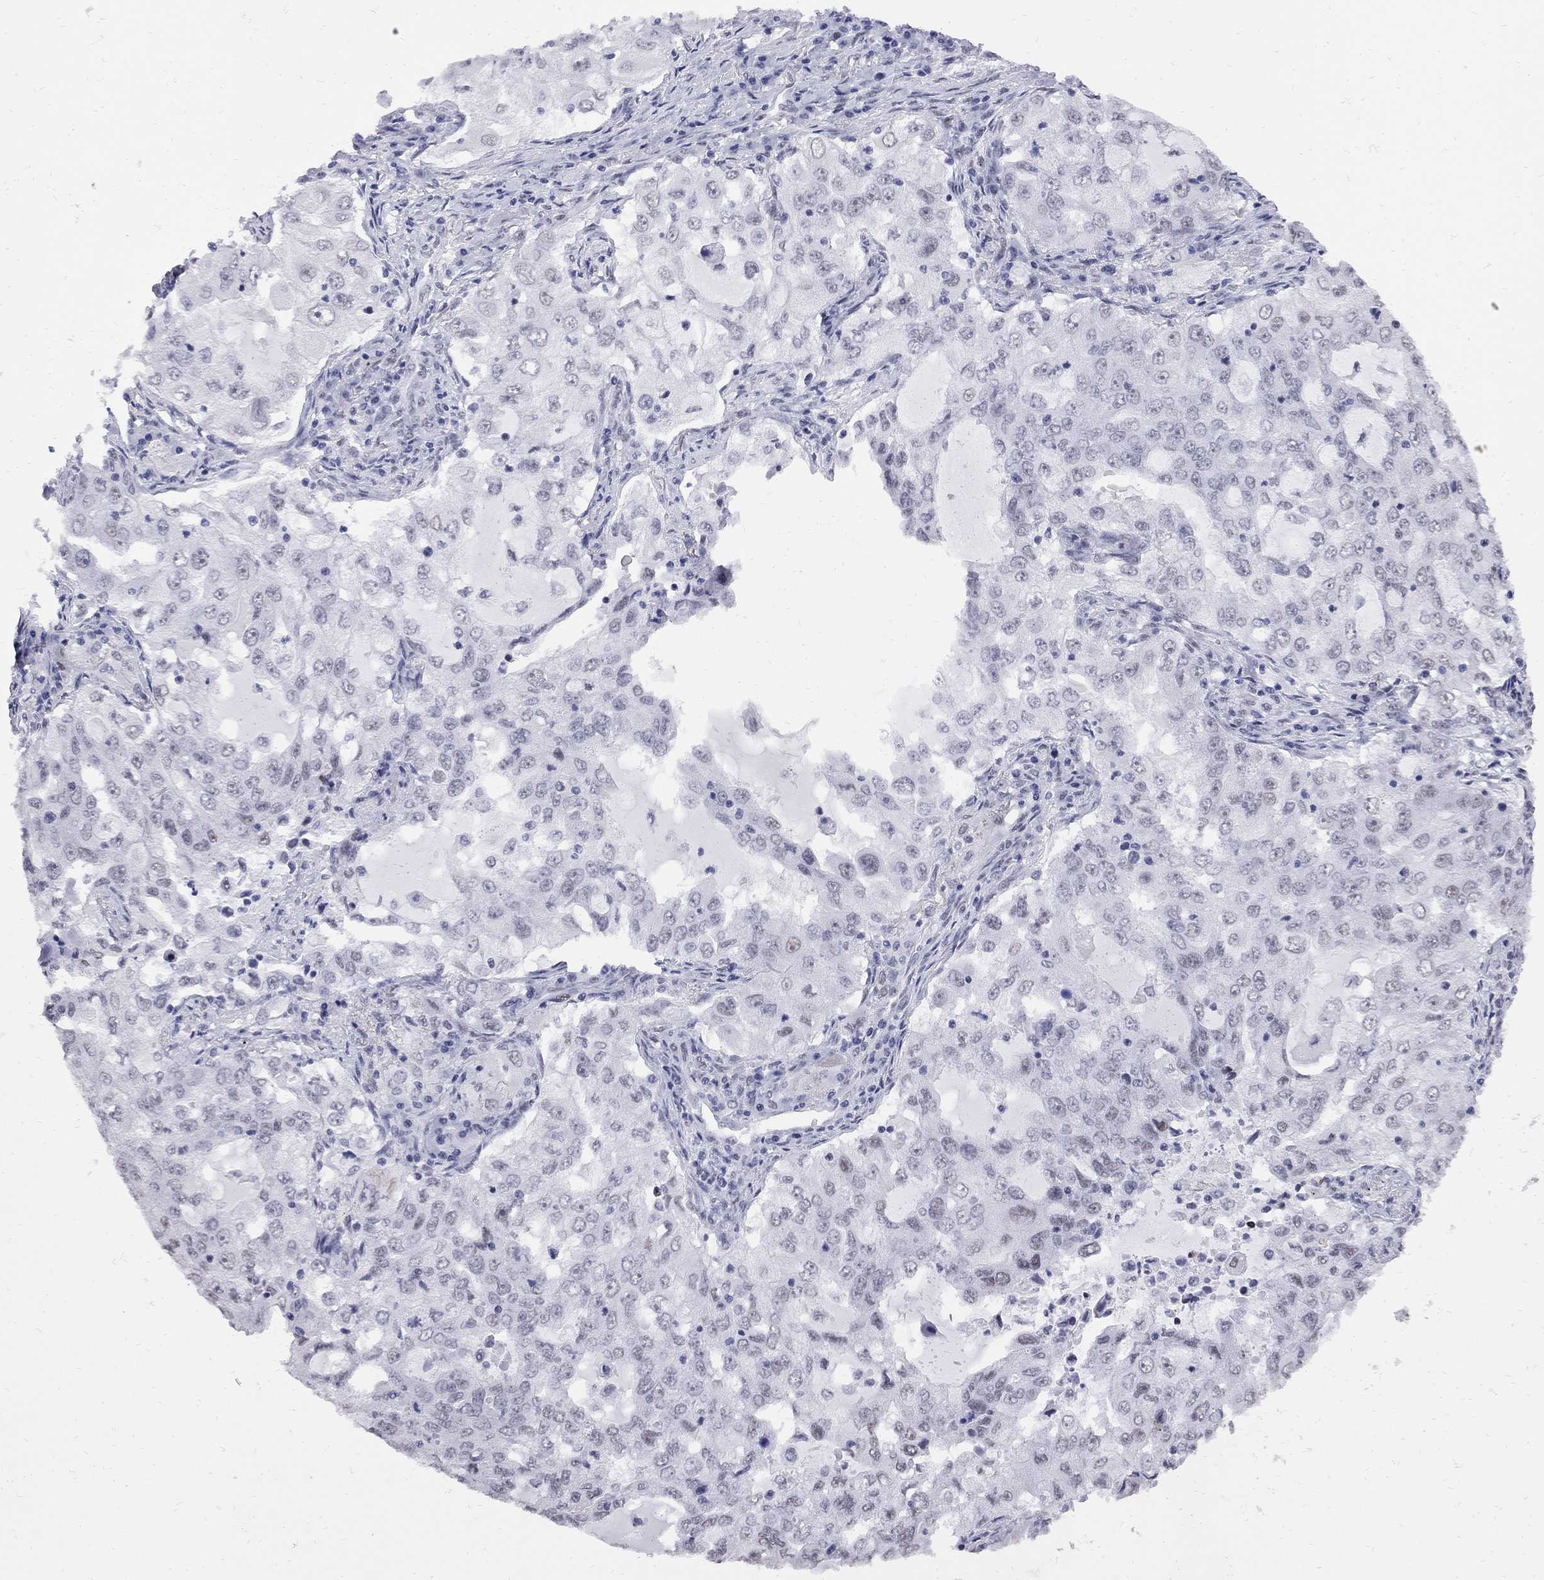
{"staining": {"intensity": "negative", "quantity": "none", "location": "none"}, "tissue": "lung cancer", "cell_type": "Tumor cells", "image_type": "cancer", "snomed": [{"axis": "morphology", "description": "Adenocarcinoma, NOS"}, {"axis": "topography", "description": "Lung"}], "caption": "Immunohistochemical staining of lung cancer shows no significant positivity in tumor cells. (Stains: DAB IHC with hematoxylin counter stain, Microscopy: brightfield microscopy at high magnification).", "gene": "ZBTB47", "patient": {"sex": "female", "age": 61}}